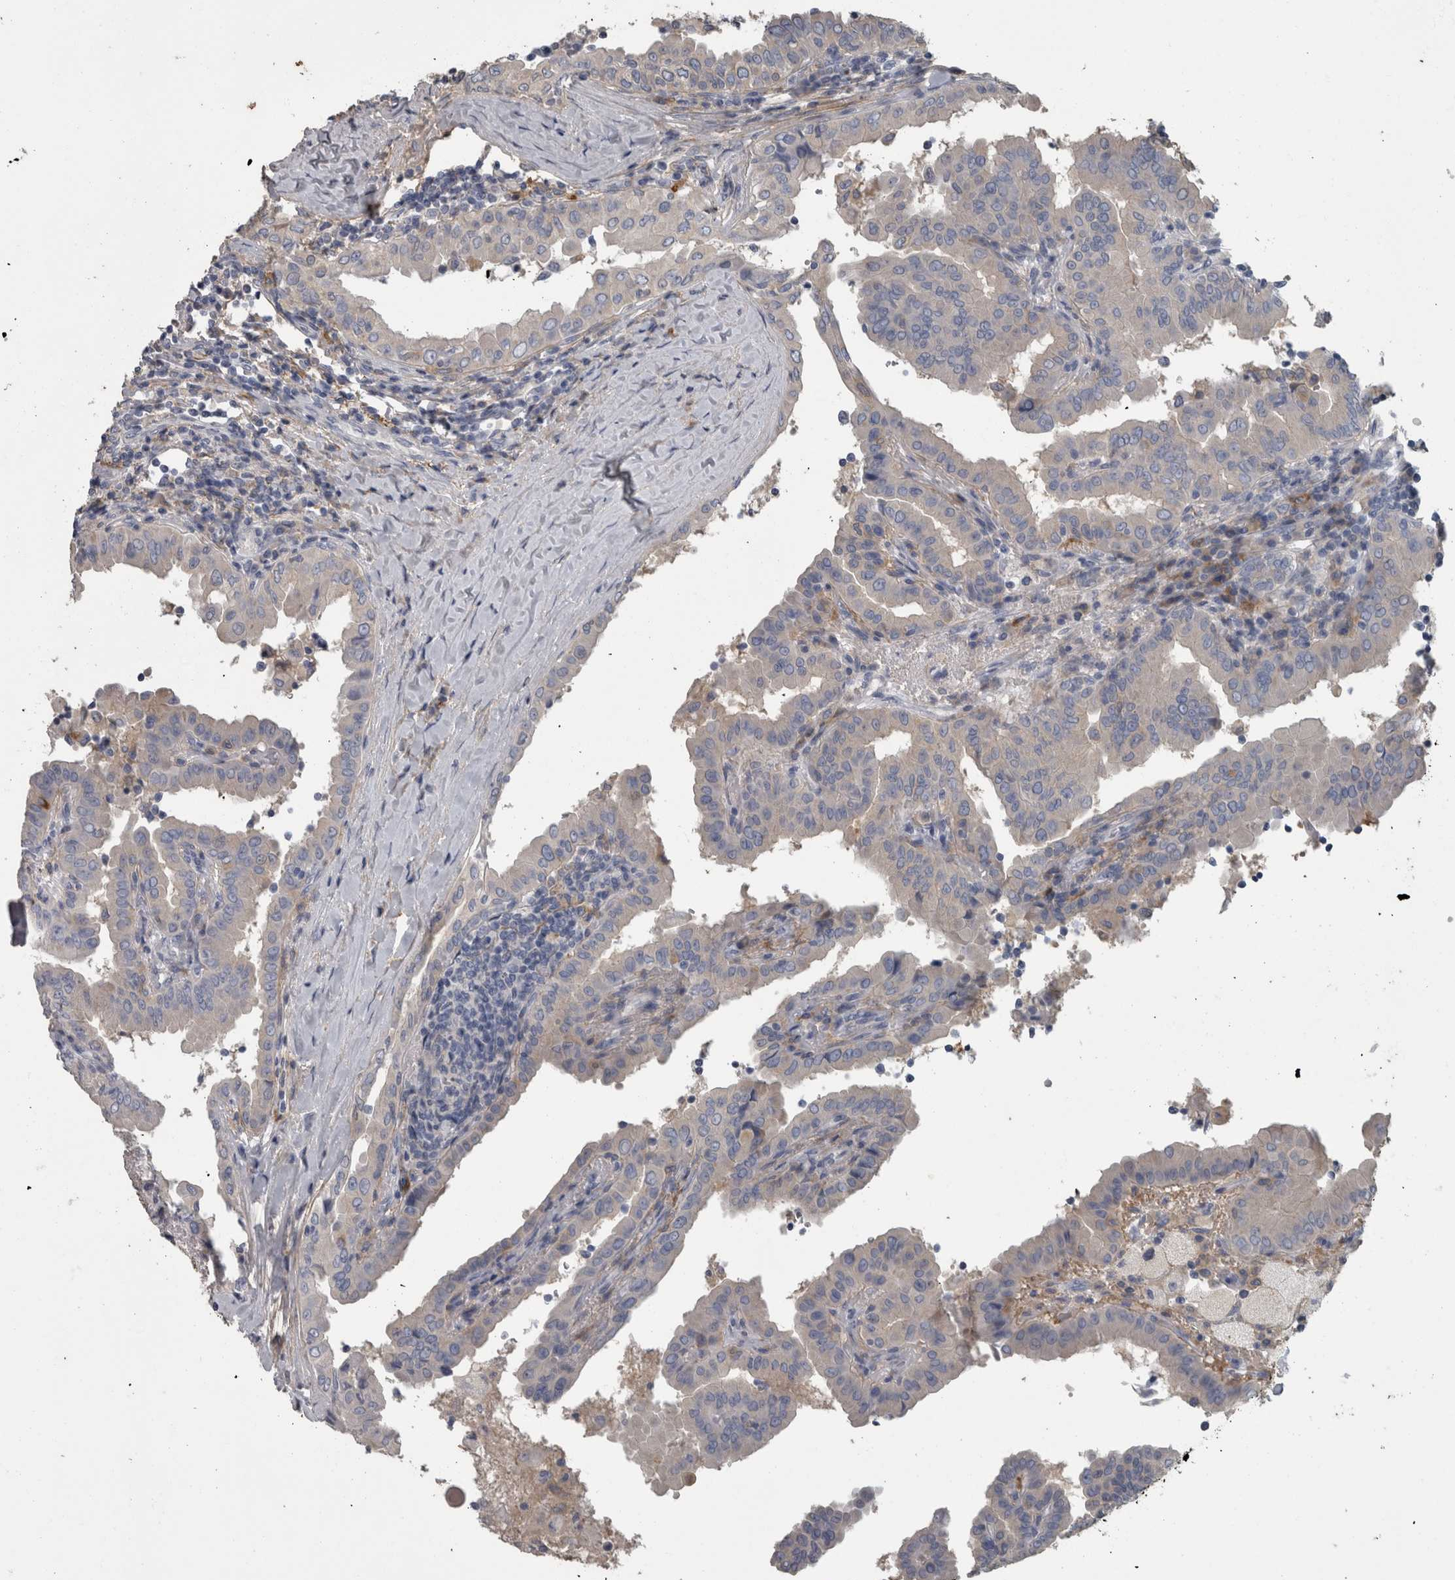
{"staining": {"intensity": "negative", "quantity": "none", "location": "none"}, "tissue": "thyroid cancer", "cell_type": "Tumor cells", "image_type": "cancer", "snomed": [{"axis": "morphology", "description": "Papillary adenocarcinoma, NOS"}, {"axis": "topography", "description": "Thyroid gland"}], "caption": "Micrograph shows no protein staining in tumor cells of papillary adenocarcinoma (thyroid) tissue. The staining is performed using DAB (3,3'-diaminobenzidine) brown chromogen with nuclei counter-stained in using hematoxylin.", "gene": "EFEMP2", "patient": {"sex": "male", "age": 33}}